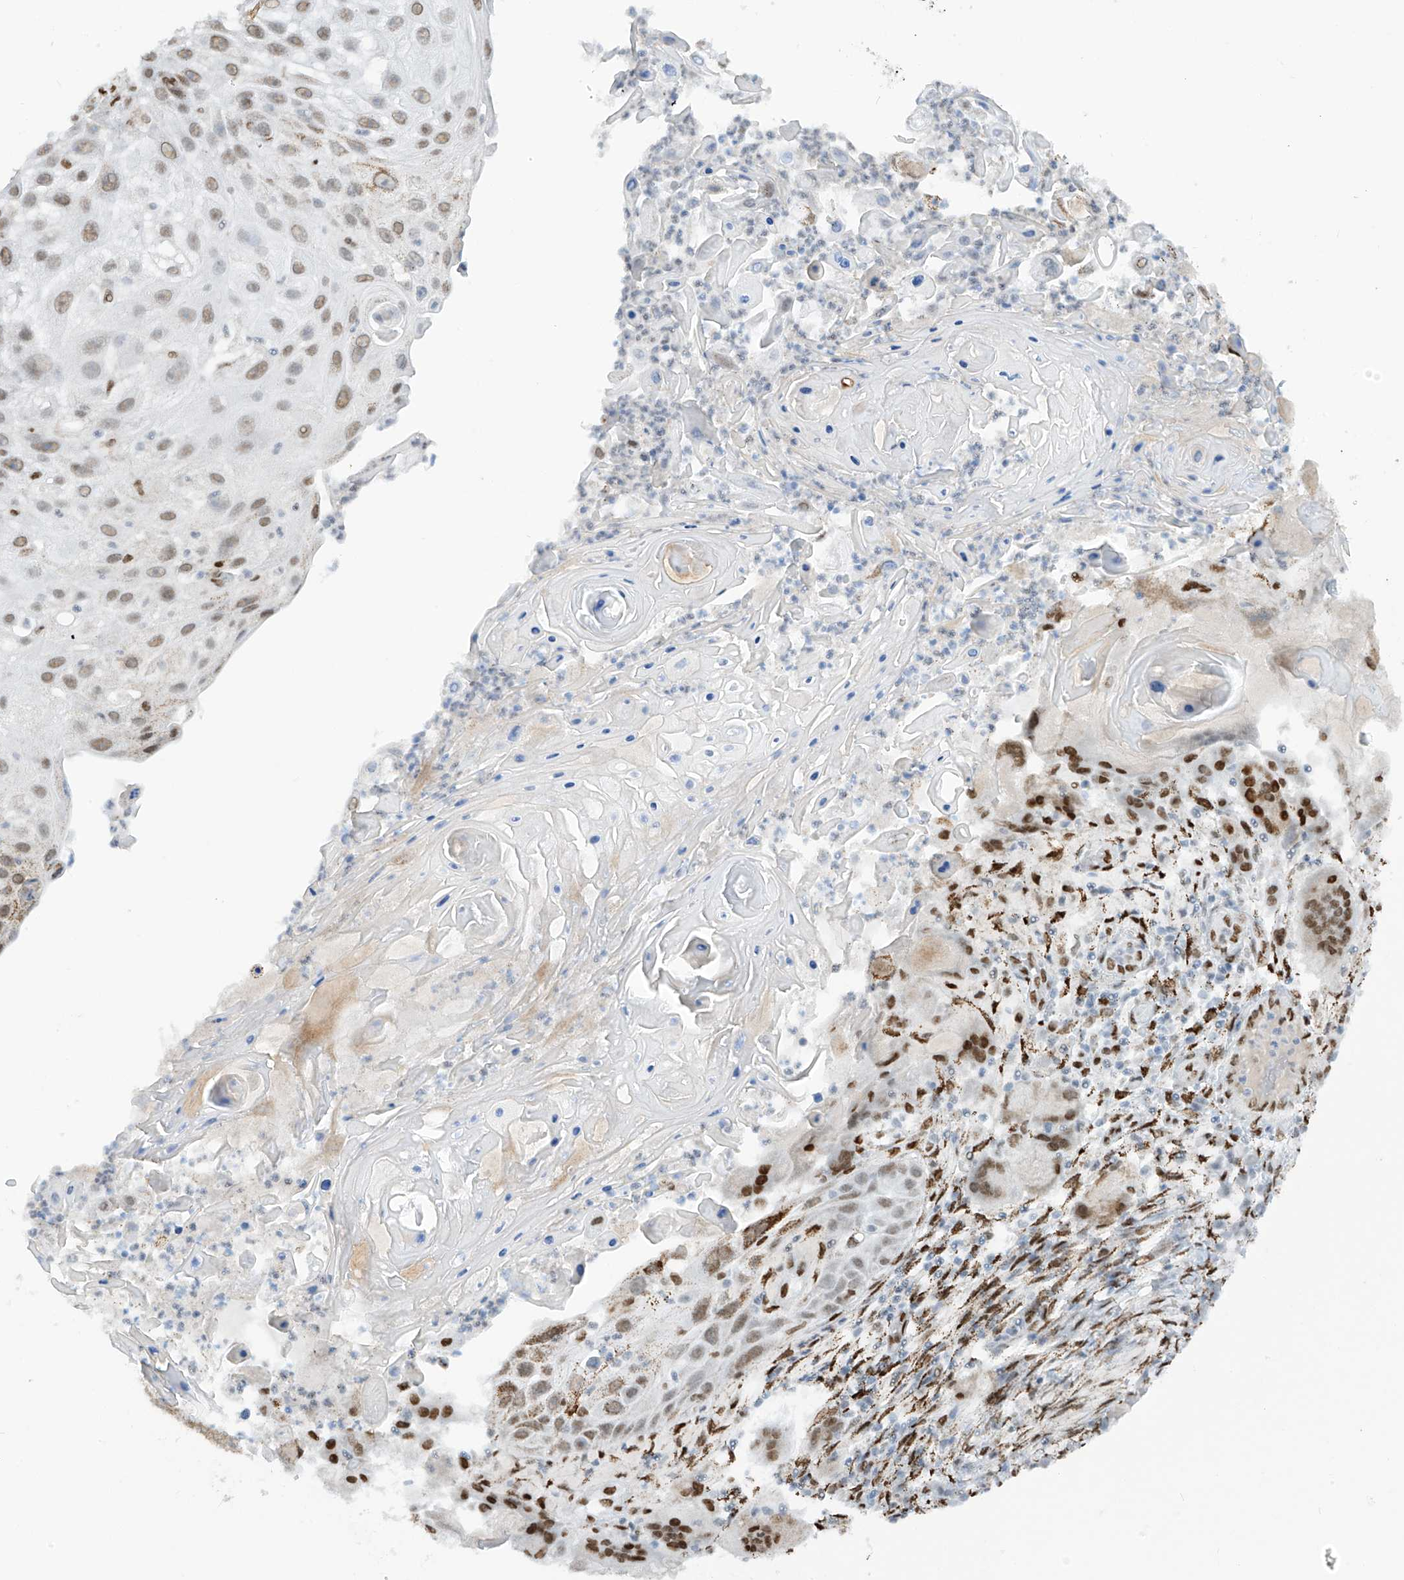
{"staining": {"intensity": "weak", "quantity": "25%-75%", "location": "nuclear"}, "tissue": "skin cancer", "cell_type": "Tumor cells", "image_type": "cancer", "snomed": [{"axis": "morphology", "description": "Squamous cell carcinoma, NOS"}, {"axis": "topography", "description": "Skin"}], "caption": "Immunohistochemistry (IHC) of skin cancer (squamous cell carcinoma) demonstrates low levels of weak nuclear staining in approximately 25%-75% of tumor cells. (IHC, brightfield microscopy, high magnification).", "gene": "PM20D2", "patient": {"sex": "female", "age": 44}}